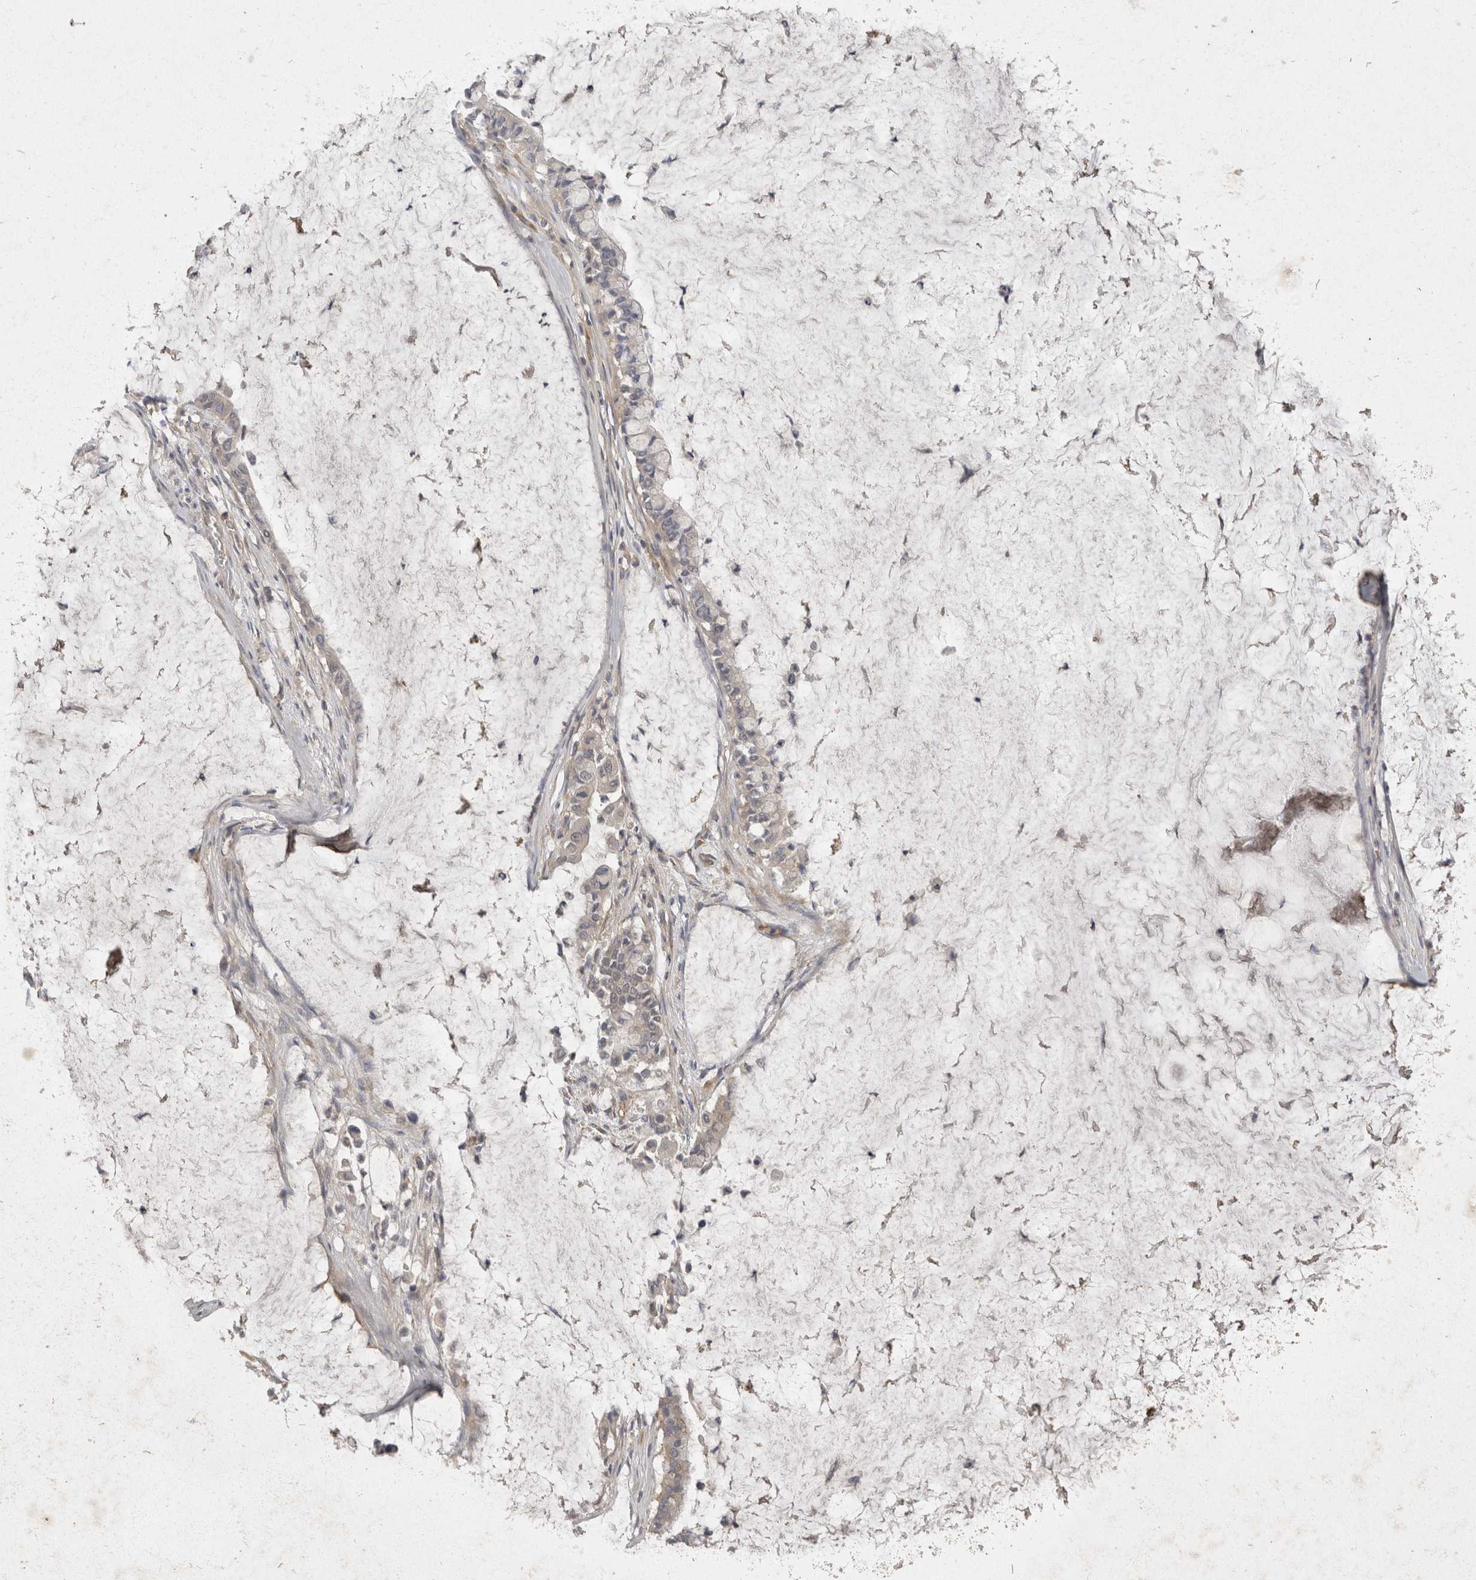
{"staining": {"intensity": "negative", "quantity": "none", "location": "none"}, "tissue": "pancreatic cancer", "cell_type": "Tumor cells", "image_type": "cancer", "snomed": [{"axis": "morphology", "description": "Adenocarcinoma, NOS"}, {"axis": "topography", "description": "Pancreas"}], "caption": "A high-resolution photomicrograph shows immunohistochemistry (IHC) staining of pancreatic adenocarcinoma, which reveals no significant positivity in tumor cells. (DAB (3,3'-diaminobenzidine) immunohistochemistry (IHC) with hematoxylin counter stain).", "gene": "EIF4G3", "patient": {"sex": "male", "age": 41}}